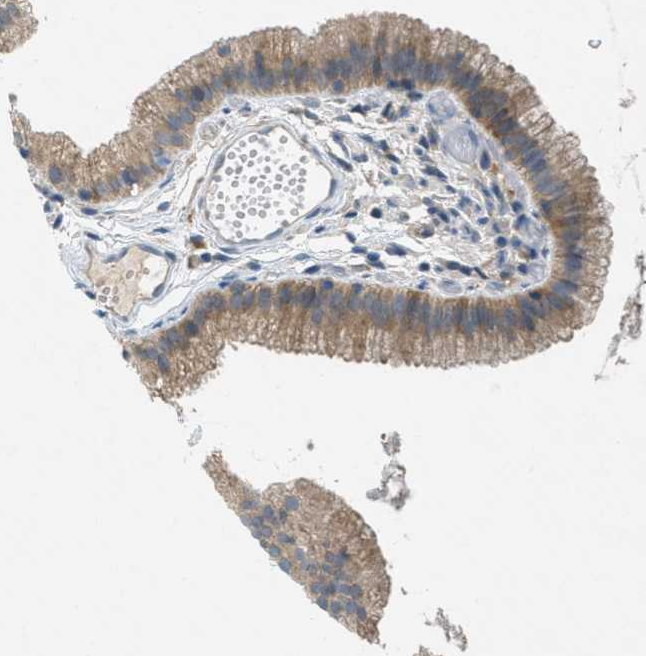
{"staining": {"intensity": "moderate", "quantity": "25%-75%", "location": "cytoplasmic/membranous"}, "tissue": "gallbladder", "cell_type": "Glandular cells", "image_type": "normal", "snomed": [{"axis": "morphology", "description": "Normal tissue, NOS"}, {"axis": "topography", "description": "Gallbladder"}], "caption": "Glandular cells show medium levels of moderate cytoplasmic/membranous staining in about 25%-75% of cells in benign human gallbladder.", "gene": "SIGMAR1", "patient": {"sex": "female", "age": 26}}